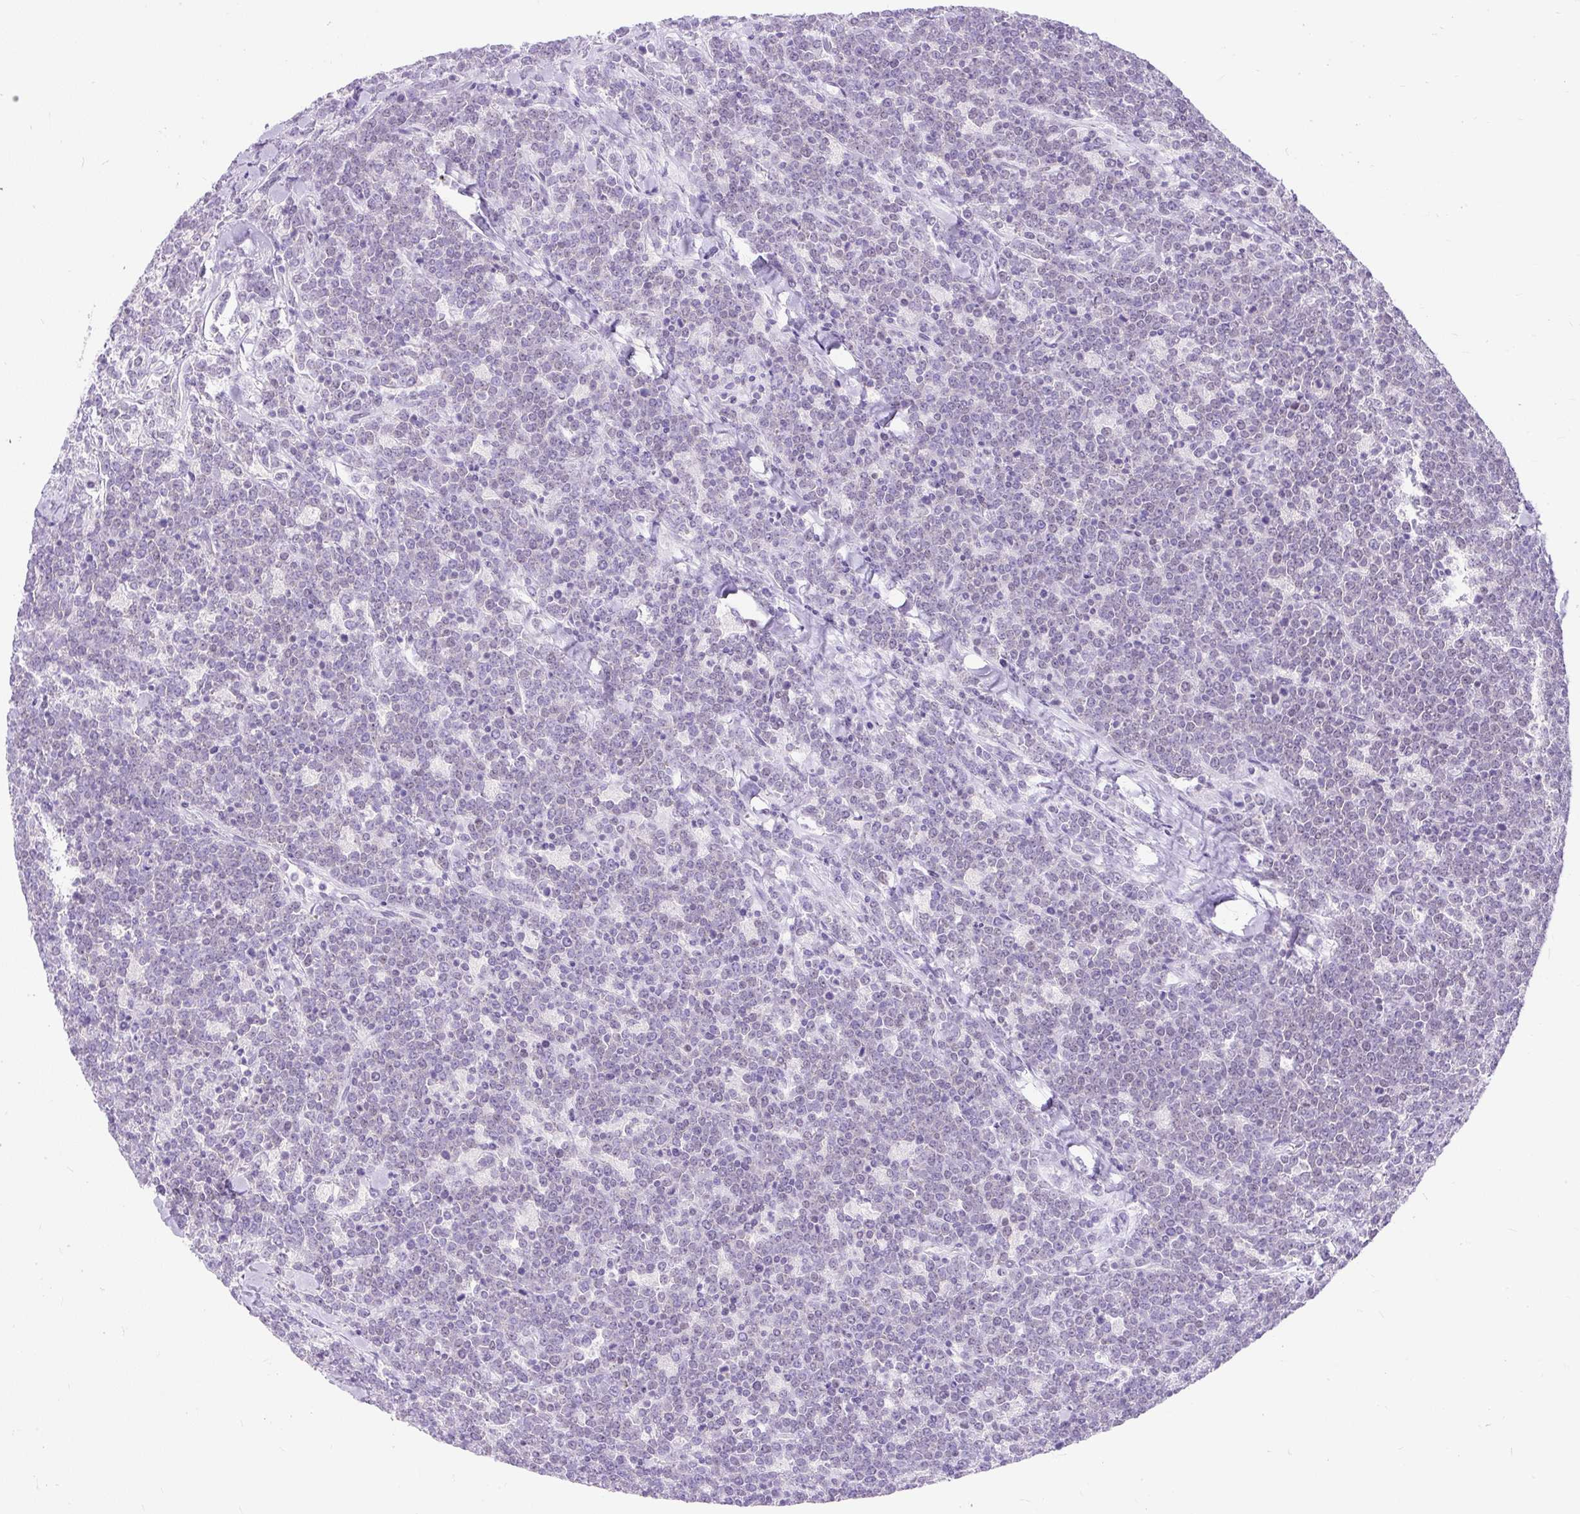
{"staining": {"intensity": "weak", "quantity": "<25%", "location": "nuclear"}, "tissue": "lymphoma", "cell_type": "Tumor cells", "image_type": "cancer", "snomed": [{"axis": "morphology", "description": "Malignant lymphoma, non-Hodgkin's type, High grade"}, {"axis": "topography", "description": "Small intestine"}], "caption": "A histopathology image of human malignant lymphoma, non-Hodgkin's type (high-grade) is negative for staining in tumor cells. Nuclei are stained in blue.", "gene": "PLCXD2", "patient": {"sex": "male", "age": 8}}